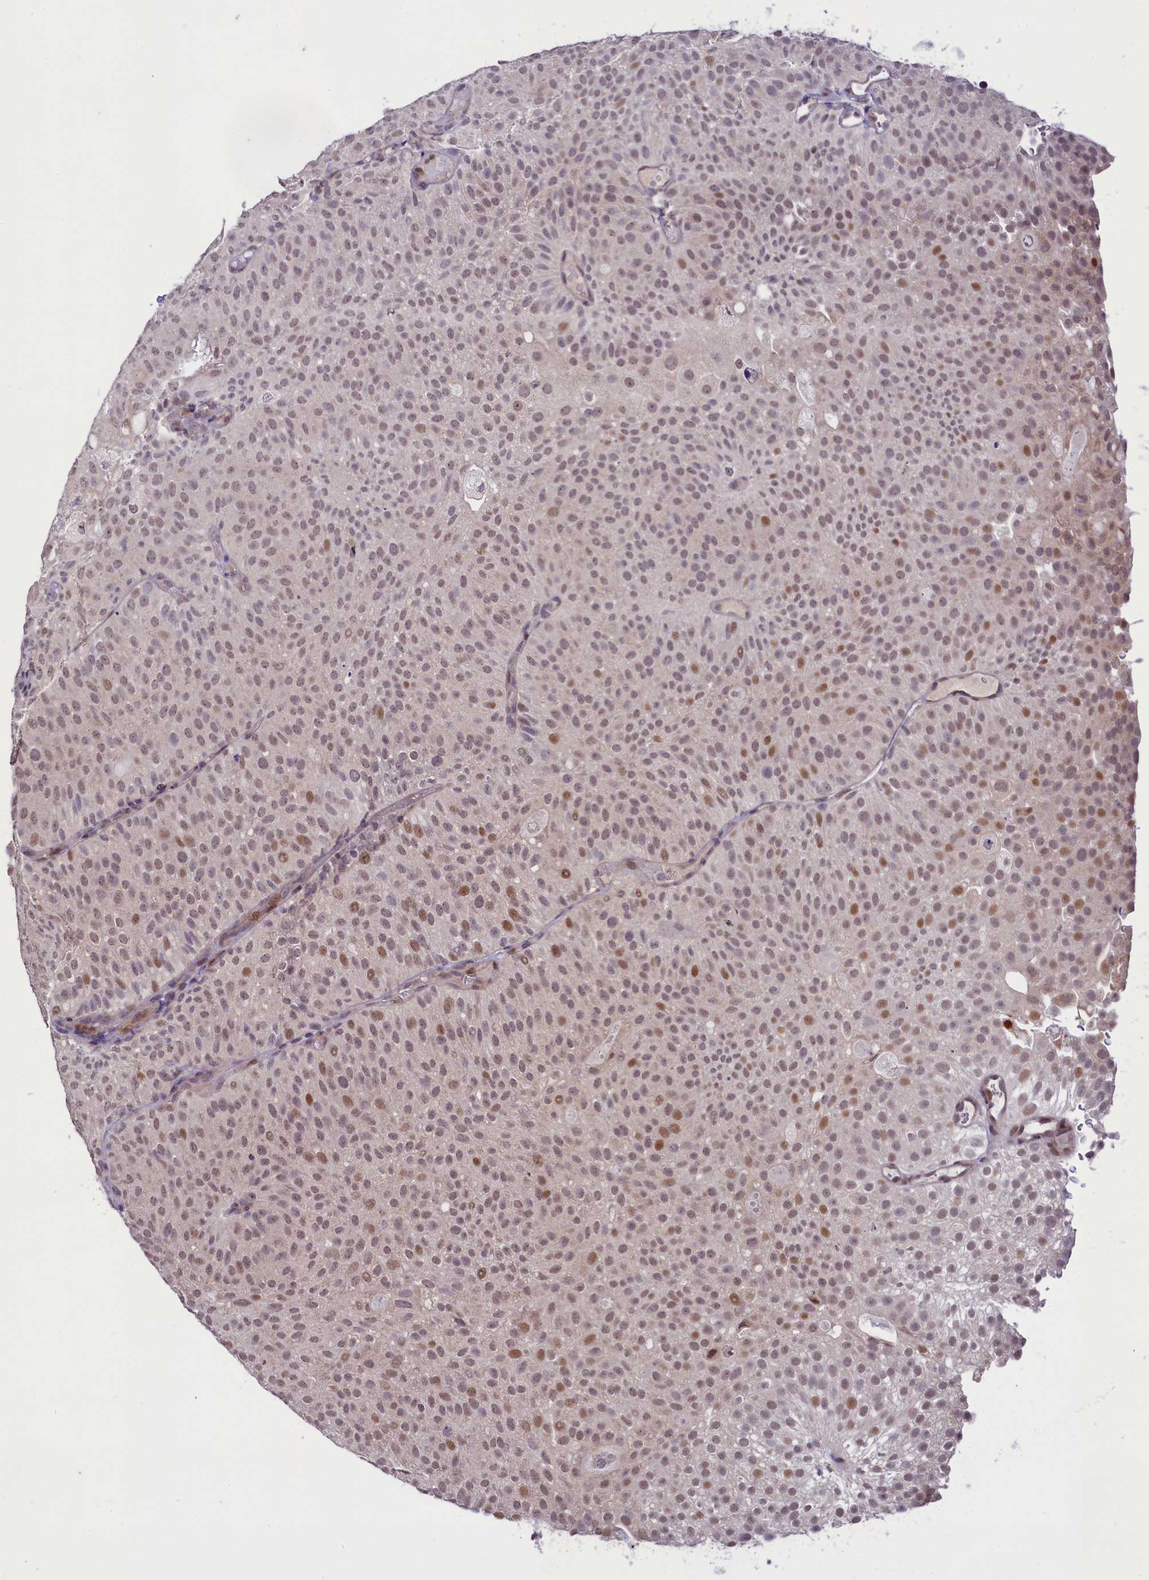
{"staining": {"intensity": "moderate", "quantity": ">75%", "location": "nuclear"}, "tissue": "urothelial cancer", "cell_type": "Tumor cells", "image_type": "cancer", "snomed": [{"axis": "morphology", "description": "Urothelial carcinoma, Low grade"}, {"axis": "topography", "description": "Urinary bladder"}], "caption": "Moderate nuclear expression is appreciated in about >75% of tumor cells in urothelial cancer. The protein of interest is stained brown, and the nuclei are stained in blue (DAB IHC with brightfield microscopy, high magnification).", "gene": "ANKS3", "patient": {"sex": "male", "age": 78}}